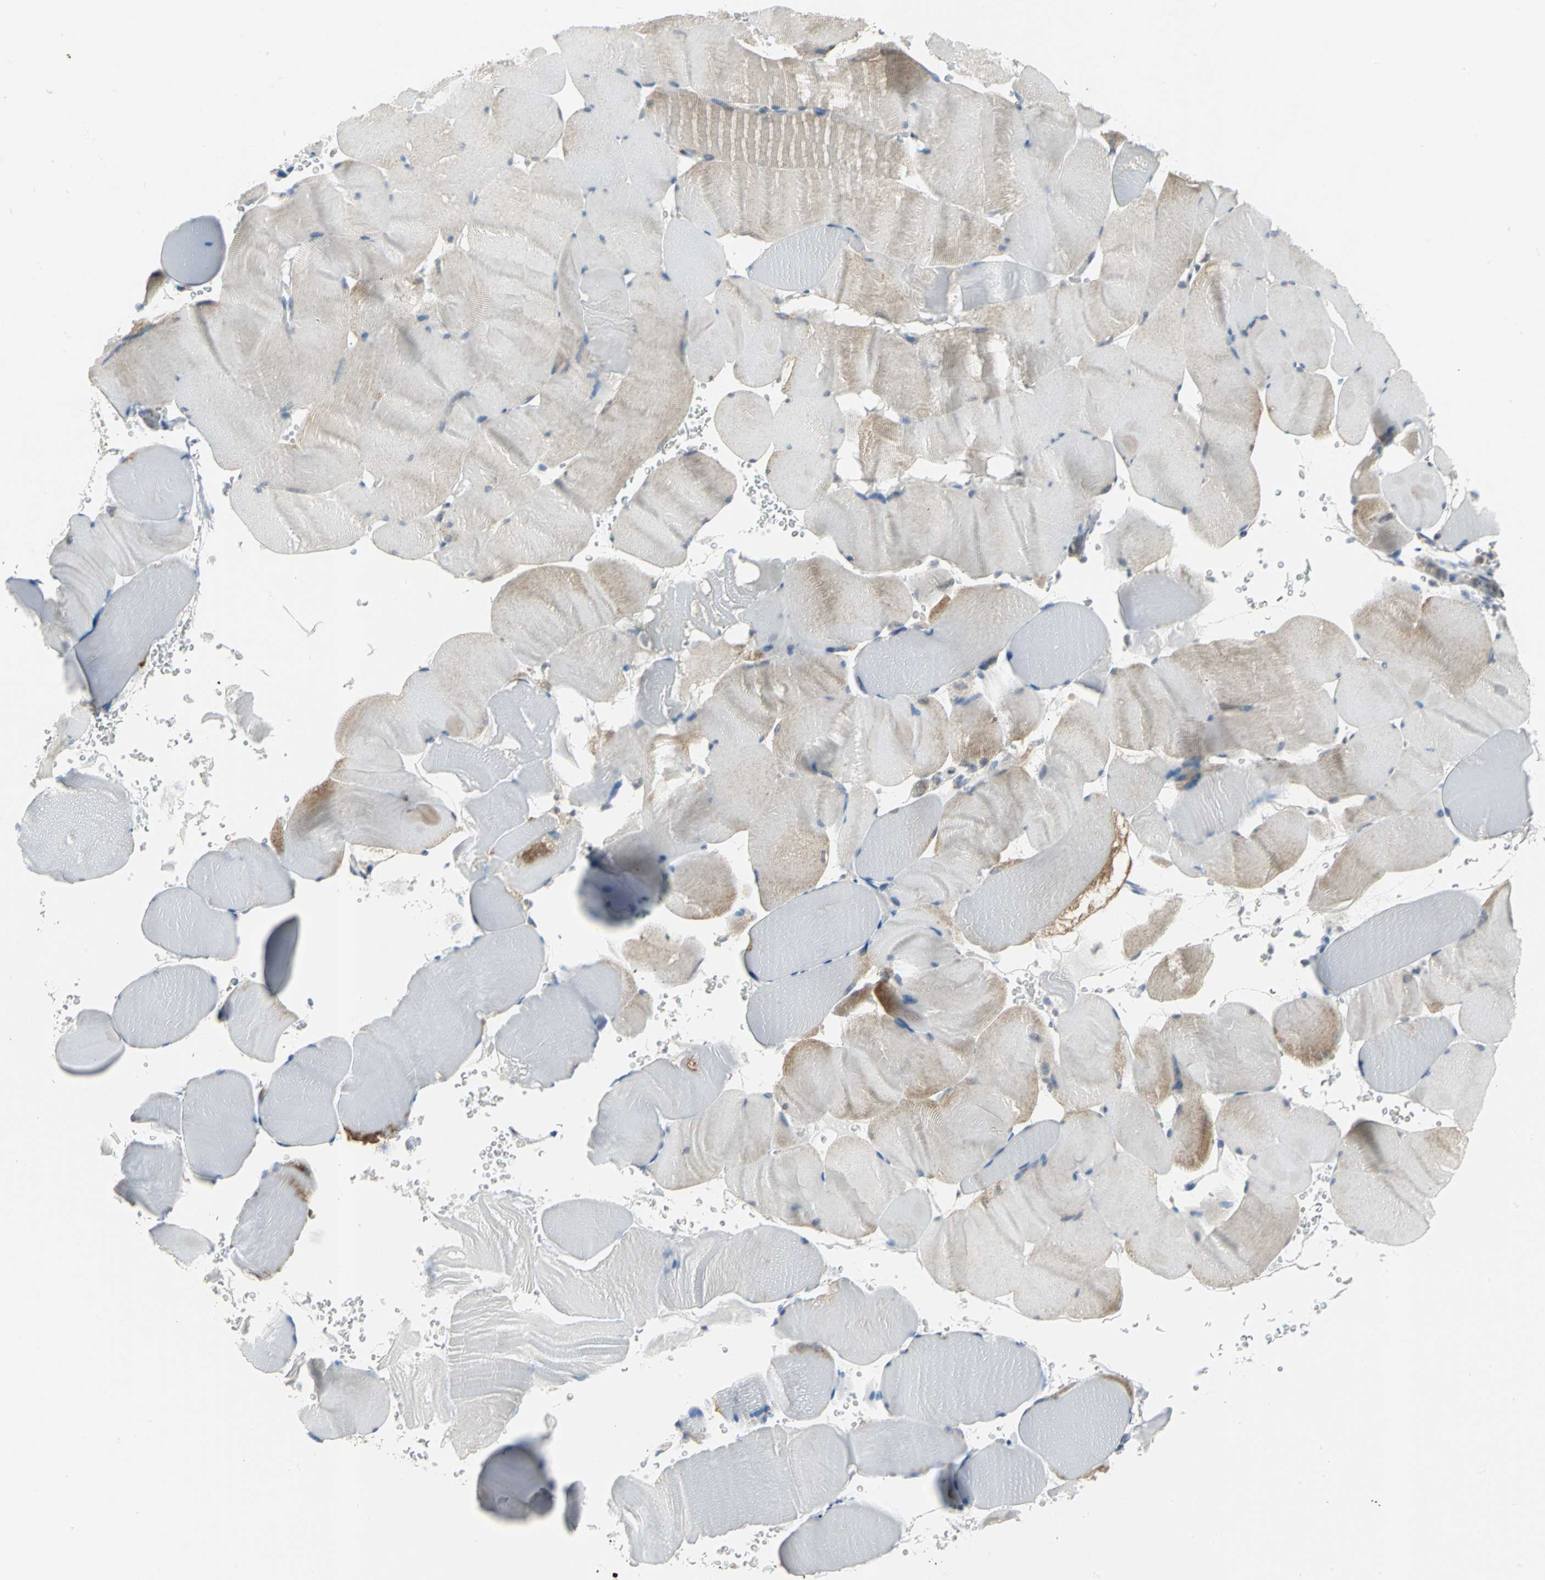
{"staining": {"intensity": "weak", "quantity": "<25%", "location": "cytoplasmic/membranous"}, "tissue": "skeletal muscle", "cell_type": "Myocytes", "image_type": "normal", "snomed": [{"axis": "morphology", "description": "Normal tissue, NOS"}, {"axis": "topography", "description": "Skeletal muscle"}], "caption": "Immunohistochemistry histopathology image of benign skeletal muscle: skeletal muscle stained with DAB shows no significant protein staining in myocytes.", "gene": "PSMA4", "patient": {"sex": "male", "age": 62}}